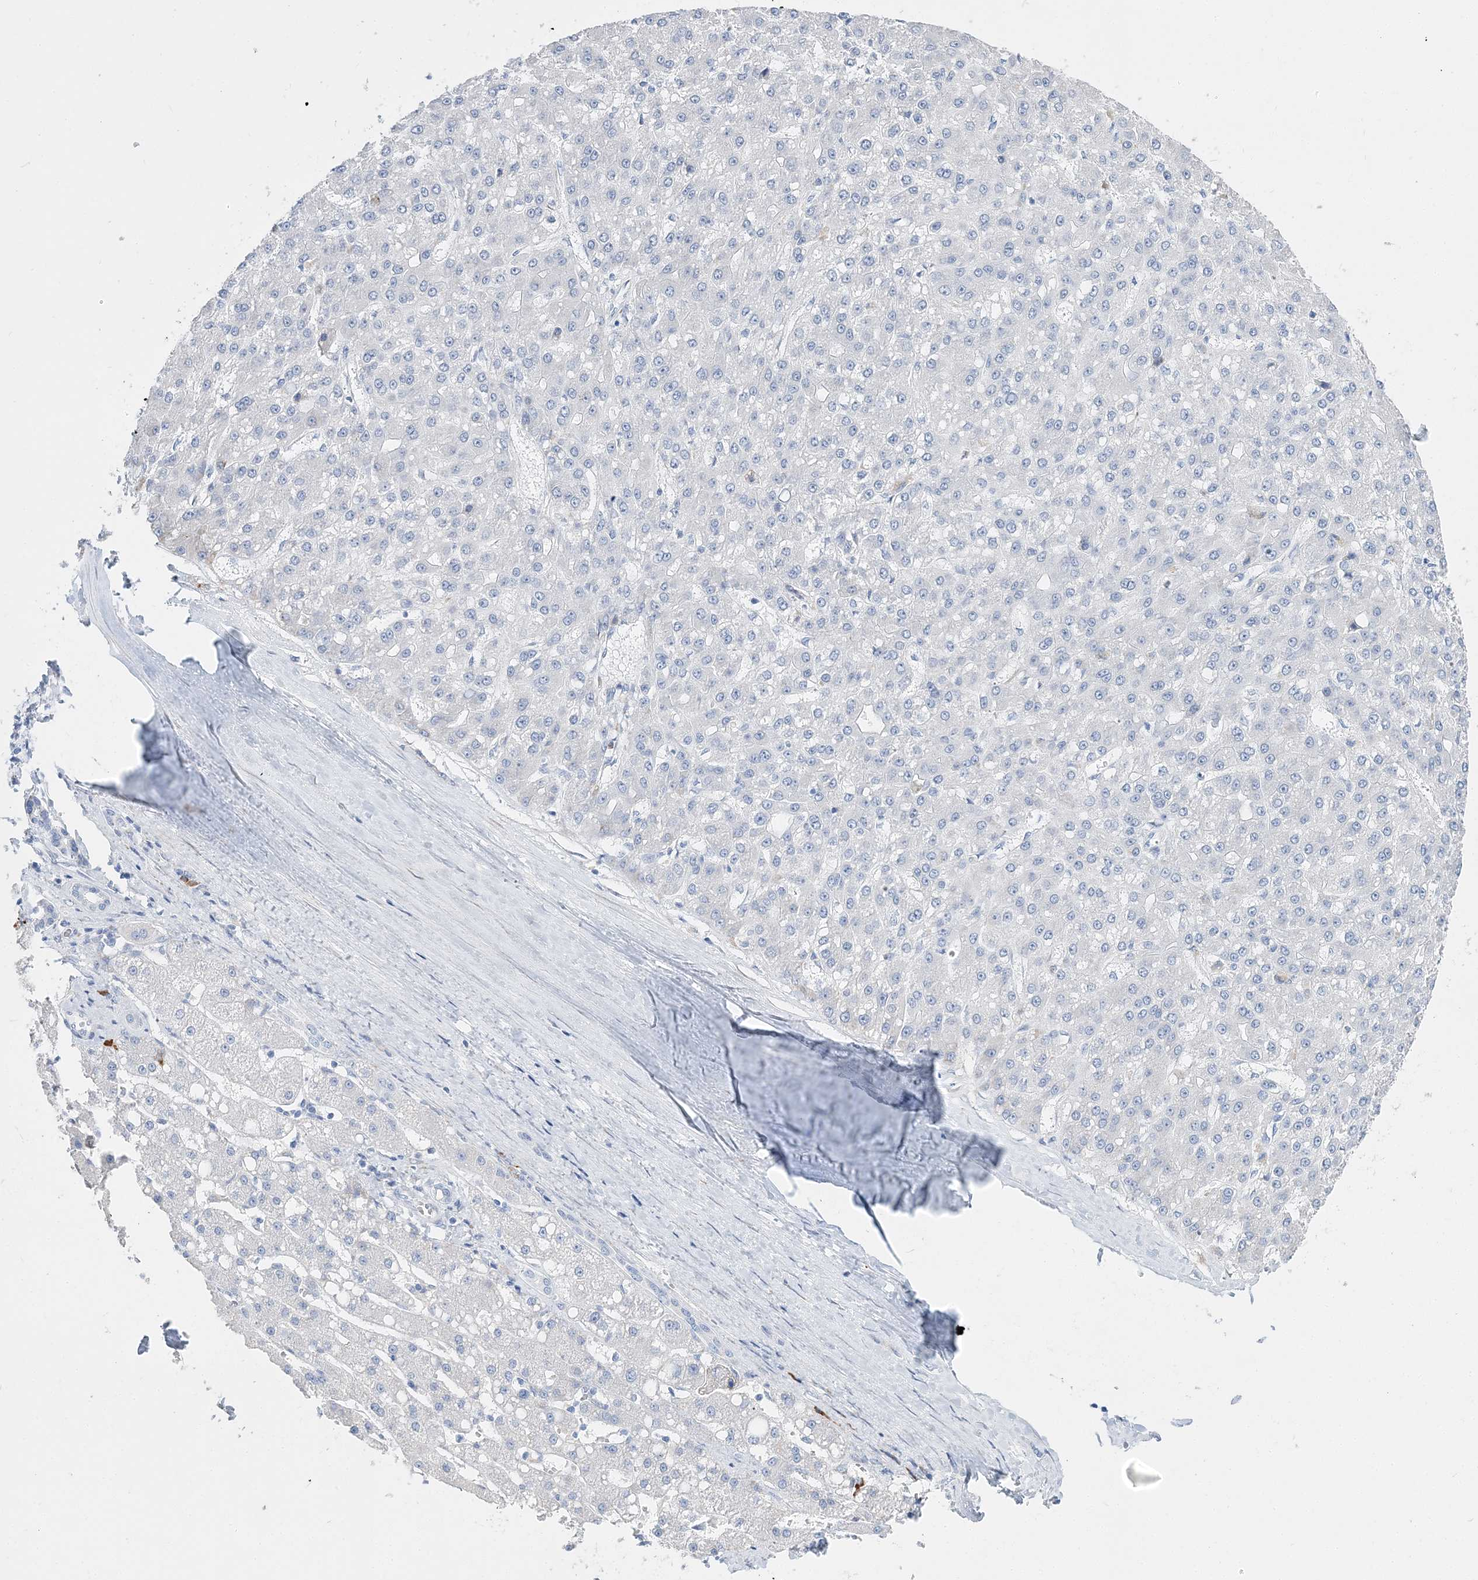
{"staining": {"intensity": "negative", "quantity": "none", "location": "none"}, "tissue": "liver cancer", "cell_type": "Tumor cells", "image_type": "cancer", "snomed": [{"axis": "morphology", "description": "Carcinoma, Hepatocellular, NOS"}, {"axis": "topography", "description": "Liver"}], "caption": "Immunohistochemical staining of hepatocellular carcinoma (liver) displays no significant expression in tumor cells.", "gene": "TSPYL6", "patient": {"sex": "male", "age": 67}}